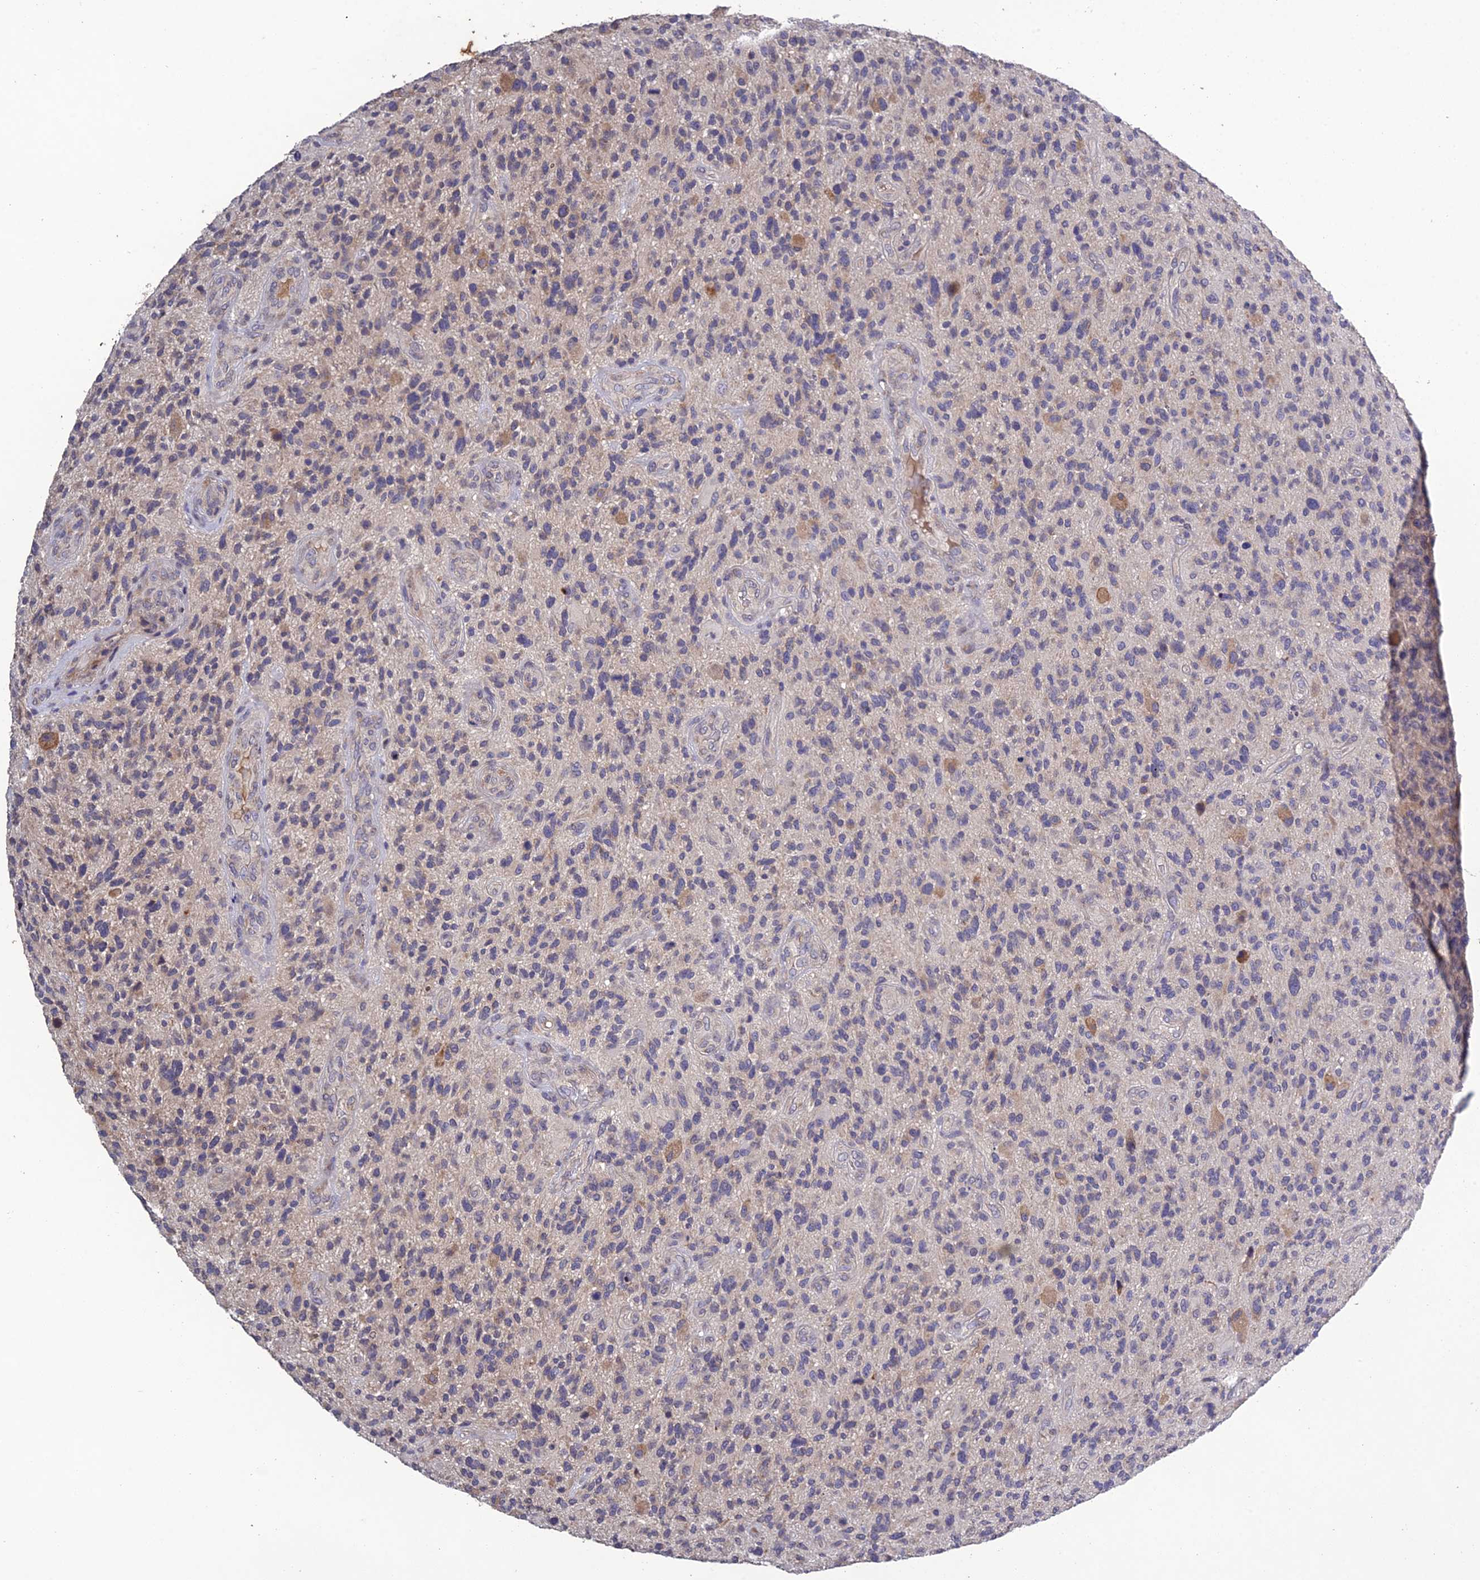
{"staining": {"intensity": "negative", "quantity": "none", "location": "none"}, "tissue": "glioma", "cell_type": "Tumor cells", "image_type": "cancer", "snomed": [{"axis": "morphology", "description": "Glioma, malignant, High grade"}, {"axis": "topography", "description": "Brain"}], "caption": "There is no significant positivity in tumor cells of glioma. (Immunohistochemistry (ihc), brightfield microscopy, high magnification).", "gene": "SLC39A13", "patient": {"sex": "male", "age": 47}}